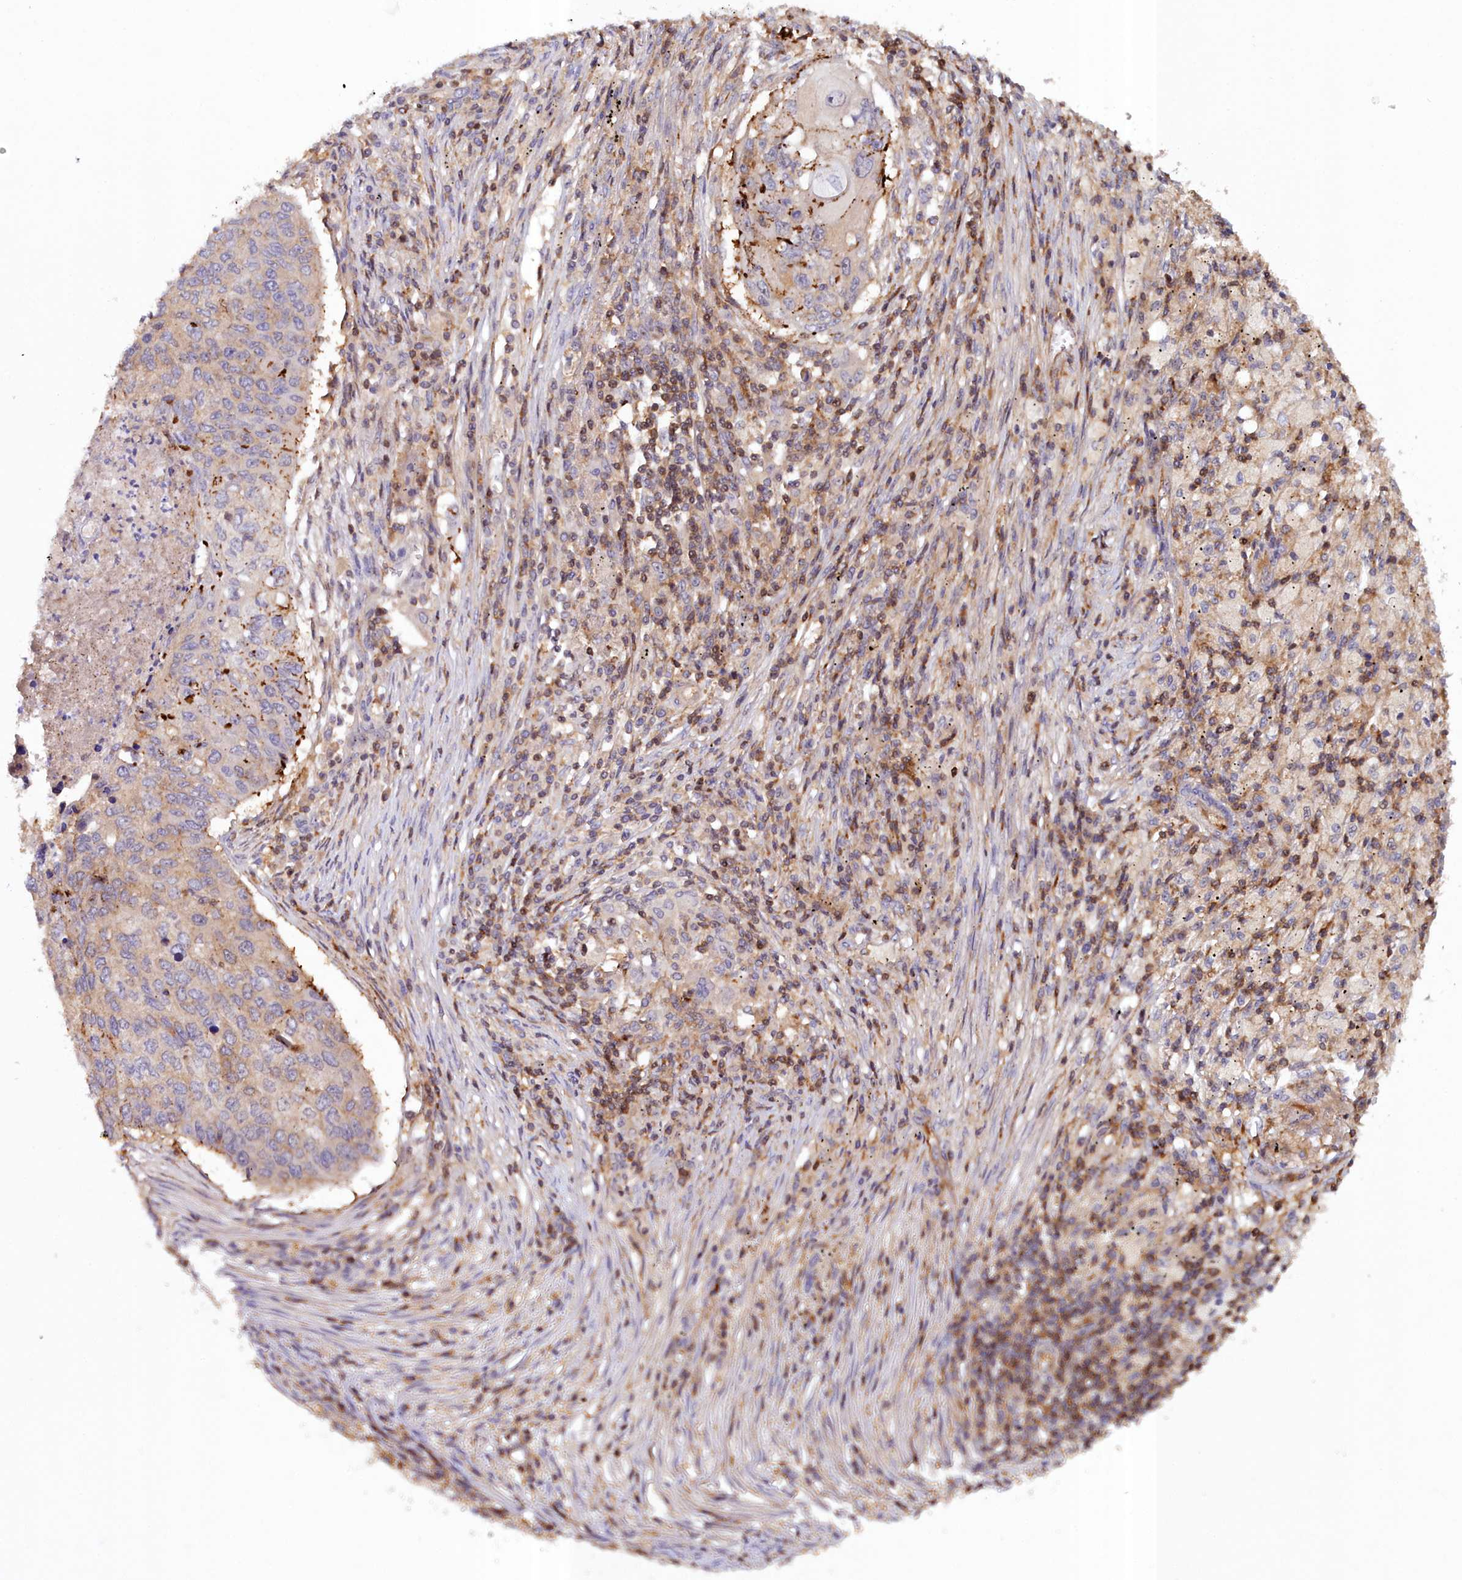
{"staining": {"intensity": "weak", "quantity": "<25%", "location": "nuclear"}, "tissue": "lung cancer", "cell_type": "Tumor cells", "image_type": "cancer", "snomed": [{"axis": "morphology", "description": "Squamous cell carcinoma, NOS"}, {"axis": "topography", "description": "Lung"}], "caption": "Tumor cells are negative for brown protein staining in lung cancer.", "gene": "NEURL4", "patient": {"sex": "female", "age": 63}}